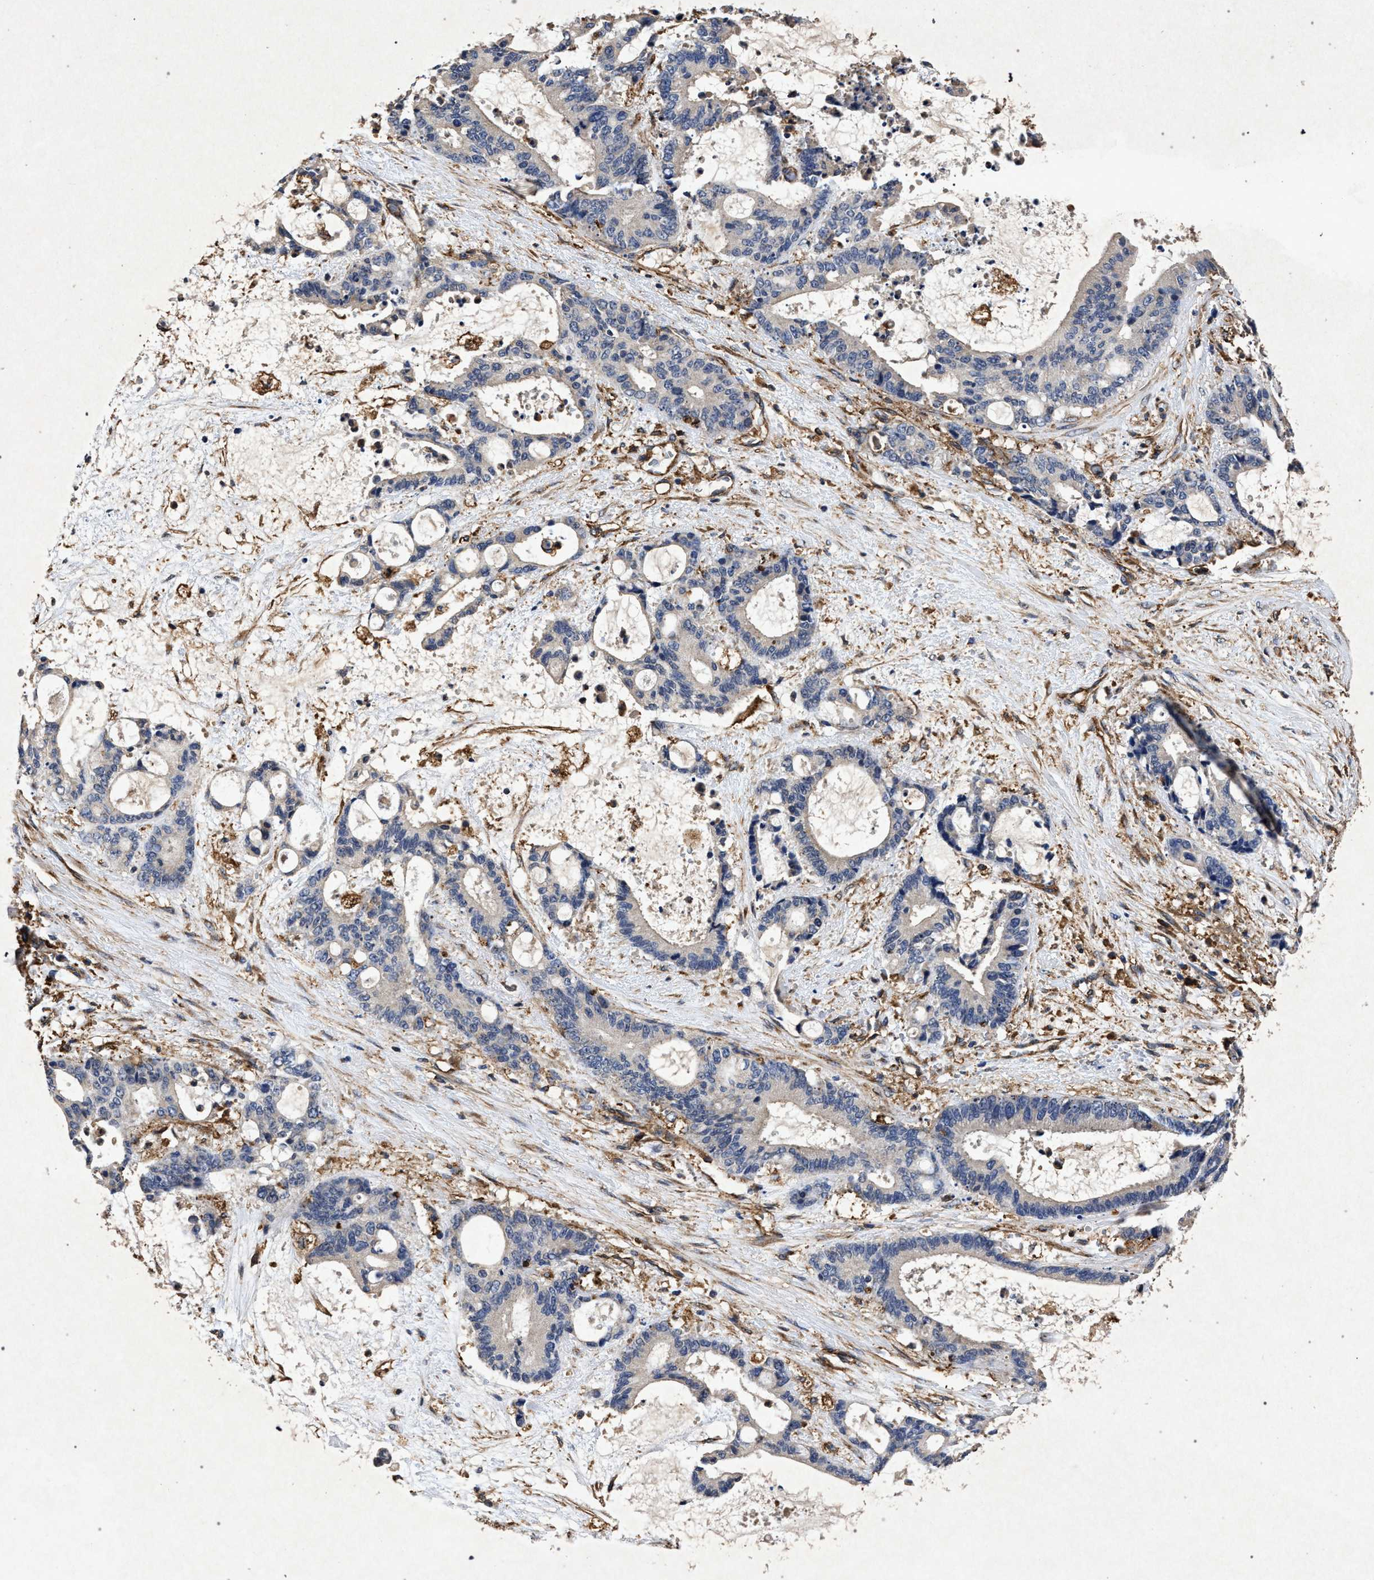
{"staining": {"intensity": "negative", "quantity": "none", "location": "none"}, "tissue": "liver cancer", "cell_type": "Tumor cells", "image_type": "cancer", "snomed": [{"axis": "morphology", "description": "Normal tissue, NOS"}, {"axis": "morphology", "description": "Cholangiocarcinoma"}, {"axis": "topography", "description": "Liver"}, {"axis": "topography", "description": "Peripheral nerve tissue"}], "caption": "Cholangiocarcinoma (liver) was stained to show a protein in brown. There is no significant expression in tumor cells.", "gene": "MARCKS", "patient": {"sex": "female", "age": 73}}